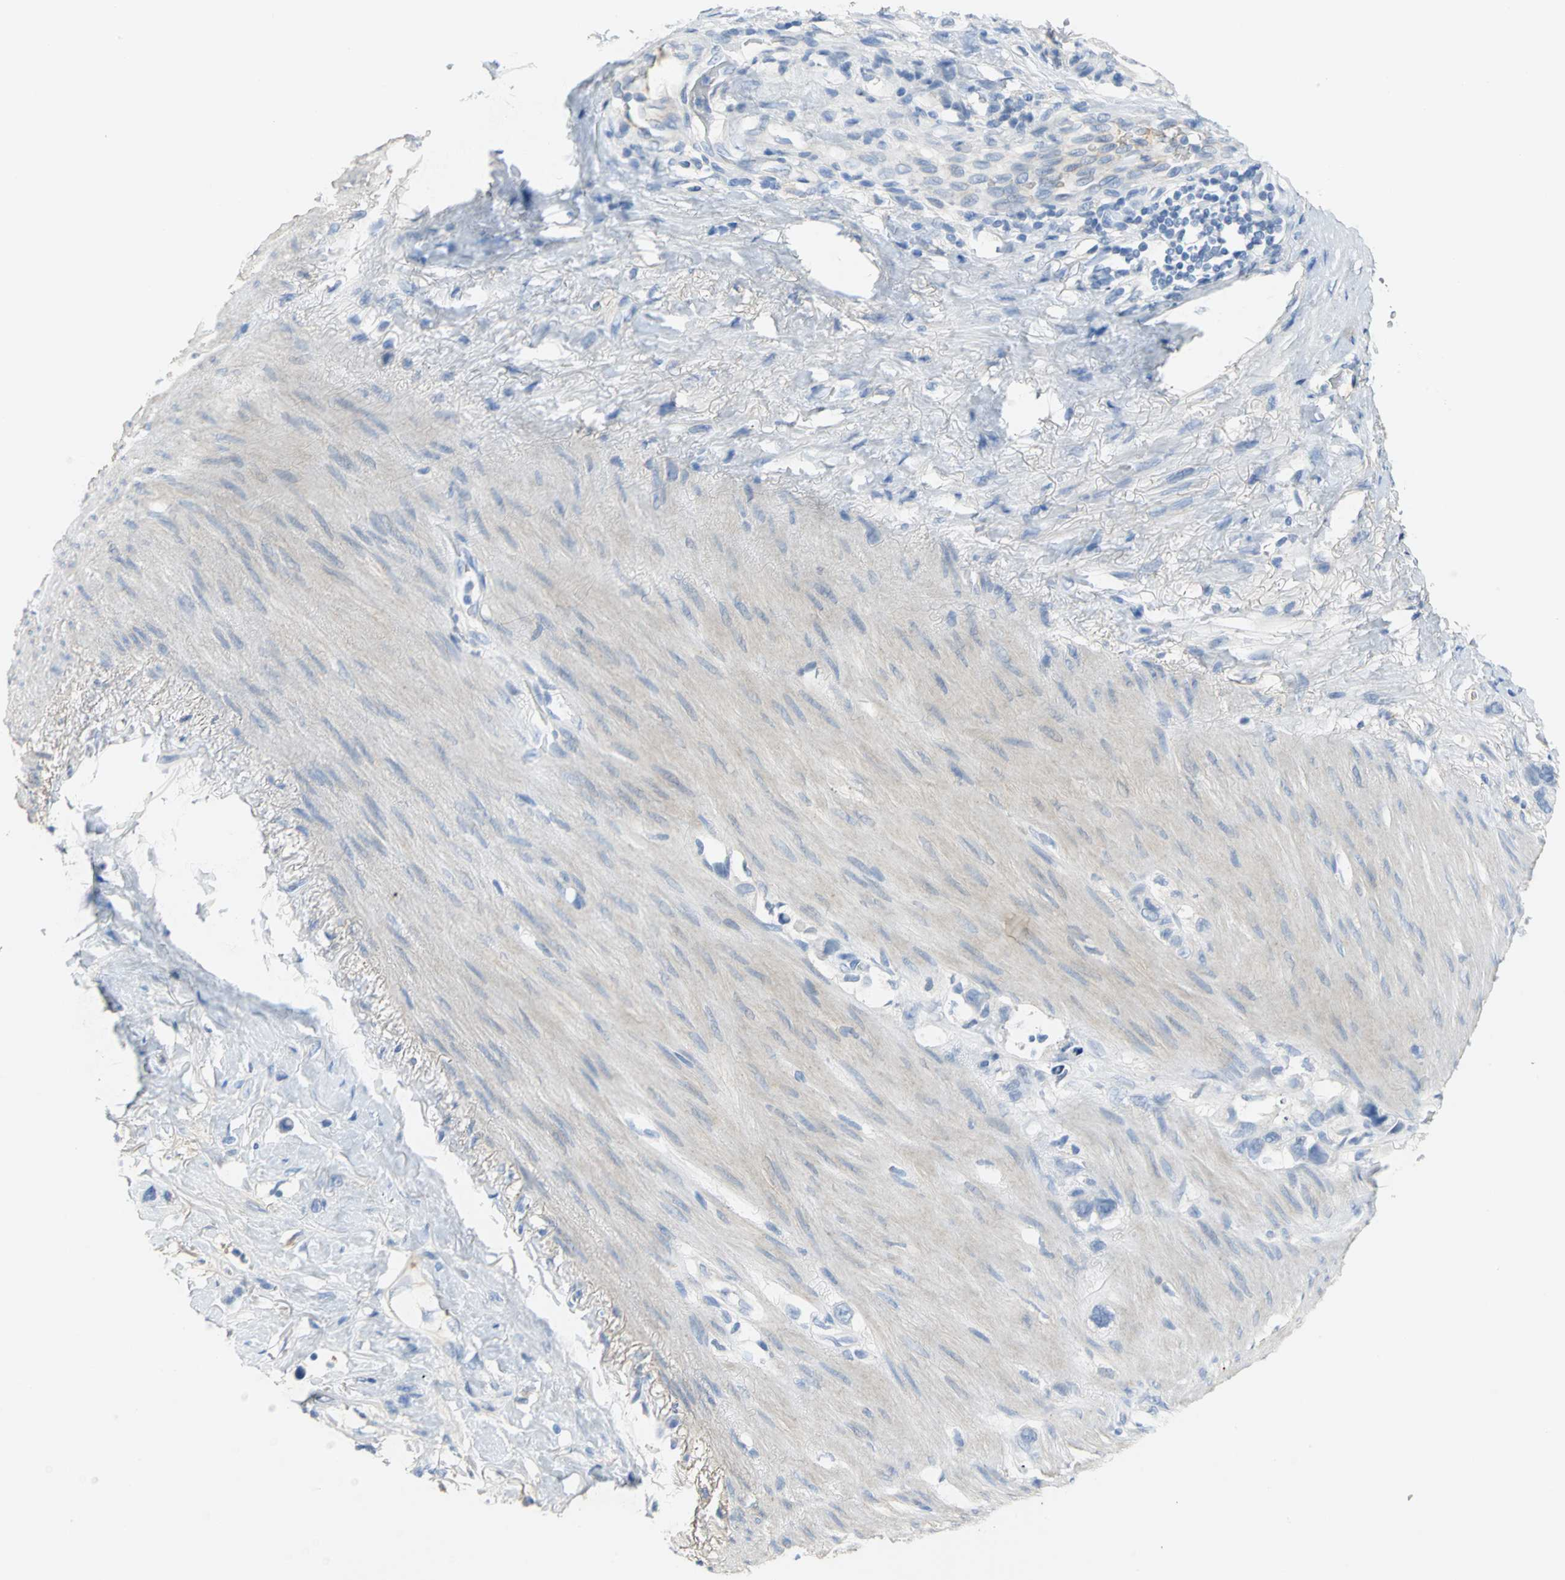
{"staining": {"intensity": "negative", "quantity": "none", "location": "none"}, "tissue": "stomach cancer", "cell_type": "Tumor cells", "image_type": "cancer", "snomed": [{"axis": "morphology", "description": "Normal tissue, NOS"}, {"axis": "morphology", "description": "Adenocarcinoma, NOS"}, {"axis": "morphology", "description": "Adenocarcinoma, High grade"}, {"axis": "topography", "description": "Stomach, upper"}, {"axis": "topography", "description": "Stomach"}], "caption": "IHC histopathology image of stomach cancer (high-grade adenocarcinoma) stained for a protein (brown), which shows no staining in tumor cells. (DAB immunohistochemistry, high magnification).", "gene": "GYG2", "patient": {"sex": "female", "age": 65}}